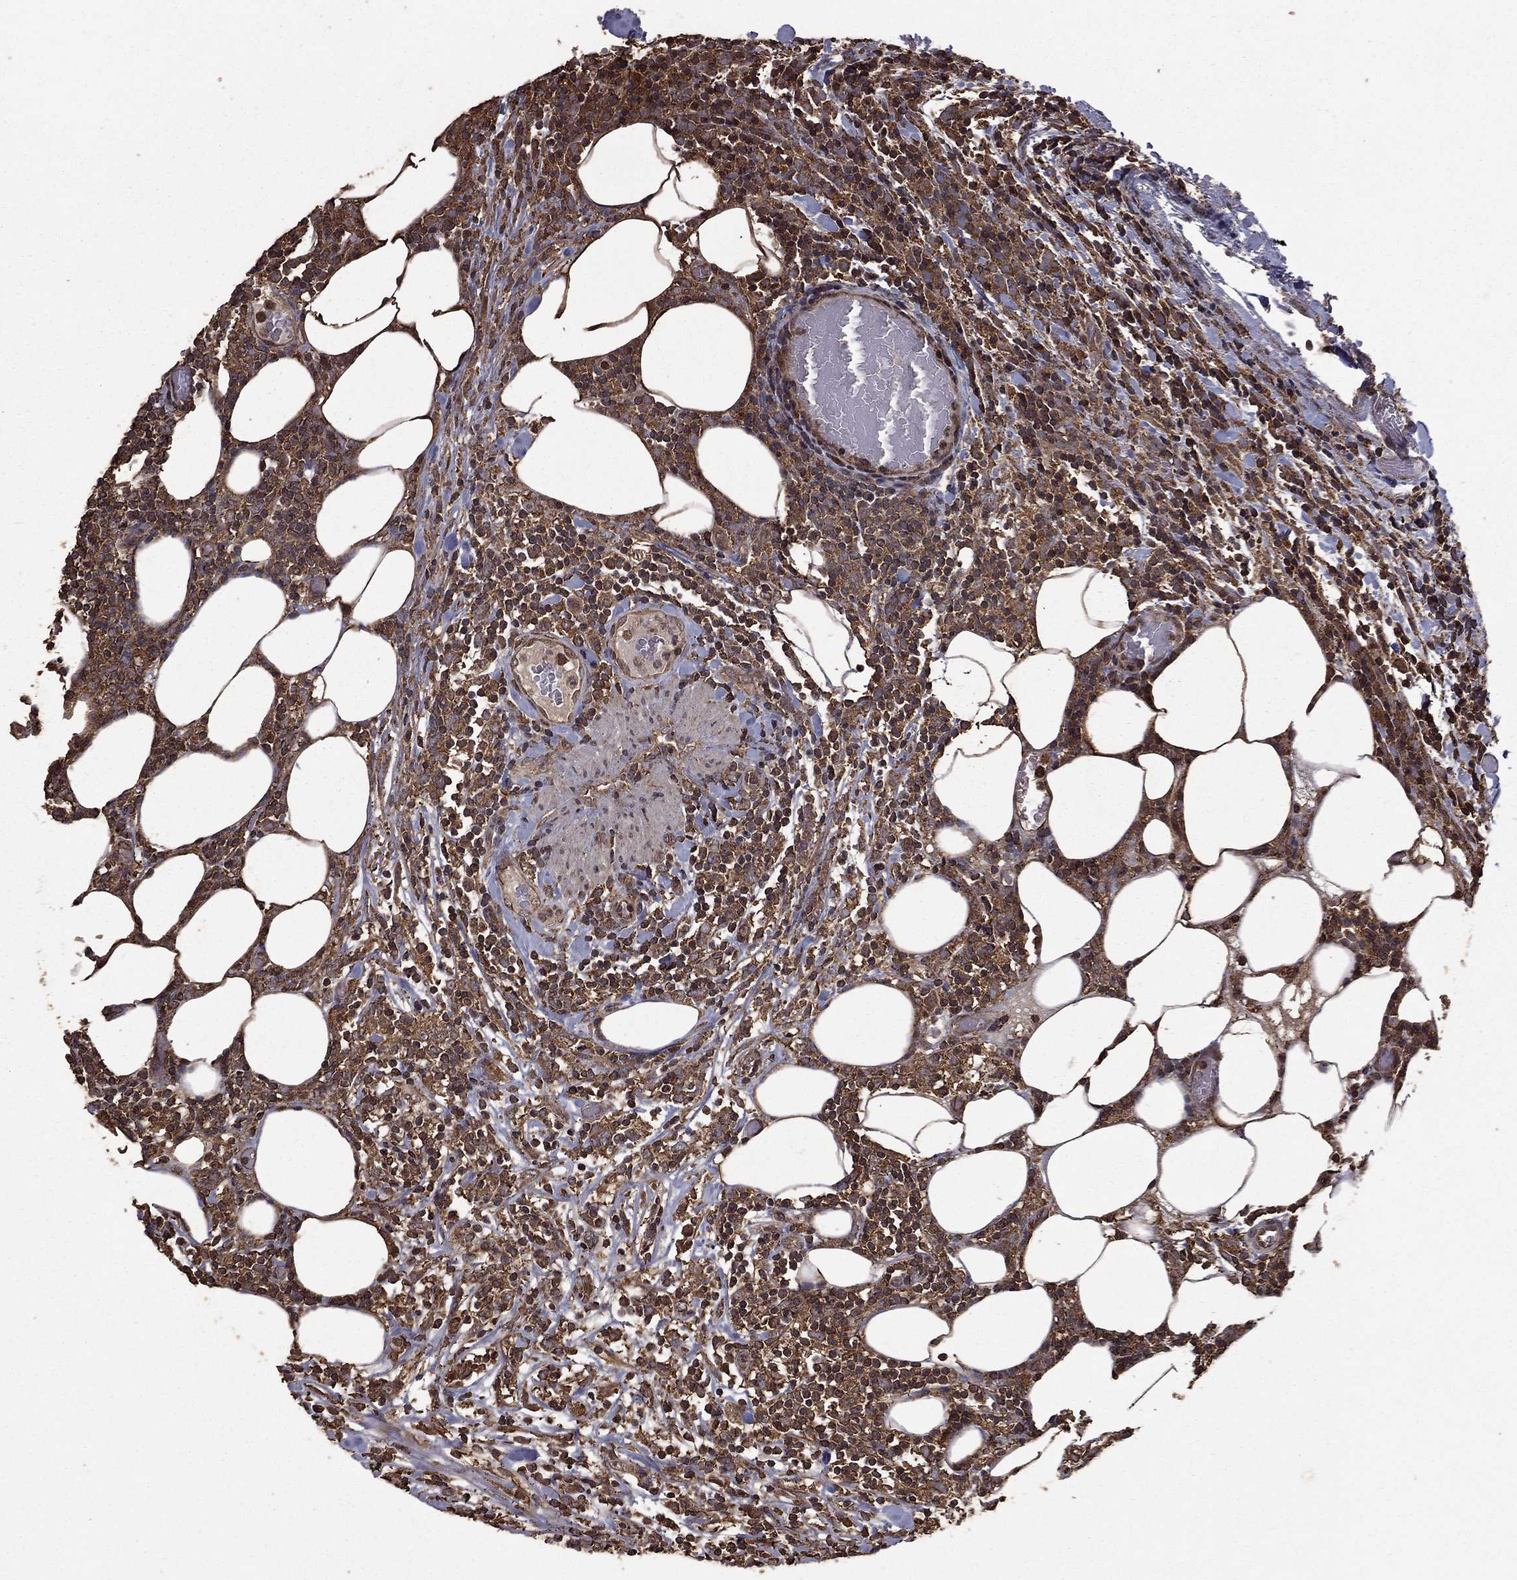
{"staining": {"intensity": "weak", "quantity": "<25%", "location": "cytoplasmic/membranous"}, "tissue": "lymphoma", "cell_type": "Tumor cells", "image_type": "cancer", "snomed": [{"axis": "morphology", "description": "Malignant lymphoma, non-Hodgkin's type, High grade"}, {"axis": "topography", "description": "Lymph node"}], "caption": "A high-resolution image shows immunohistochemistry (IHC) staining of malignant lymphoma, non-Hodgkin's type (high-grade), which reveals no significant expression in tumor cells.", "gene": "BIRC6", "patient": {"sex": "female", "age": 84}}